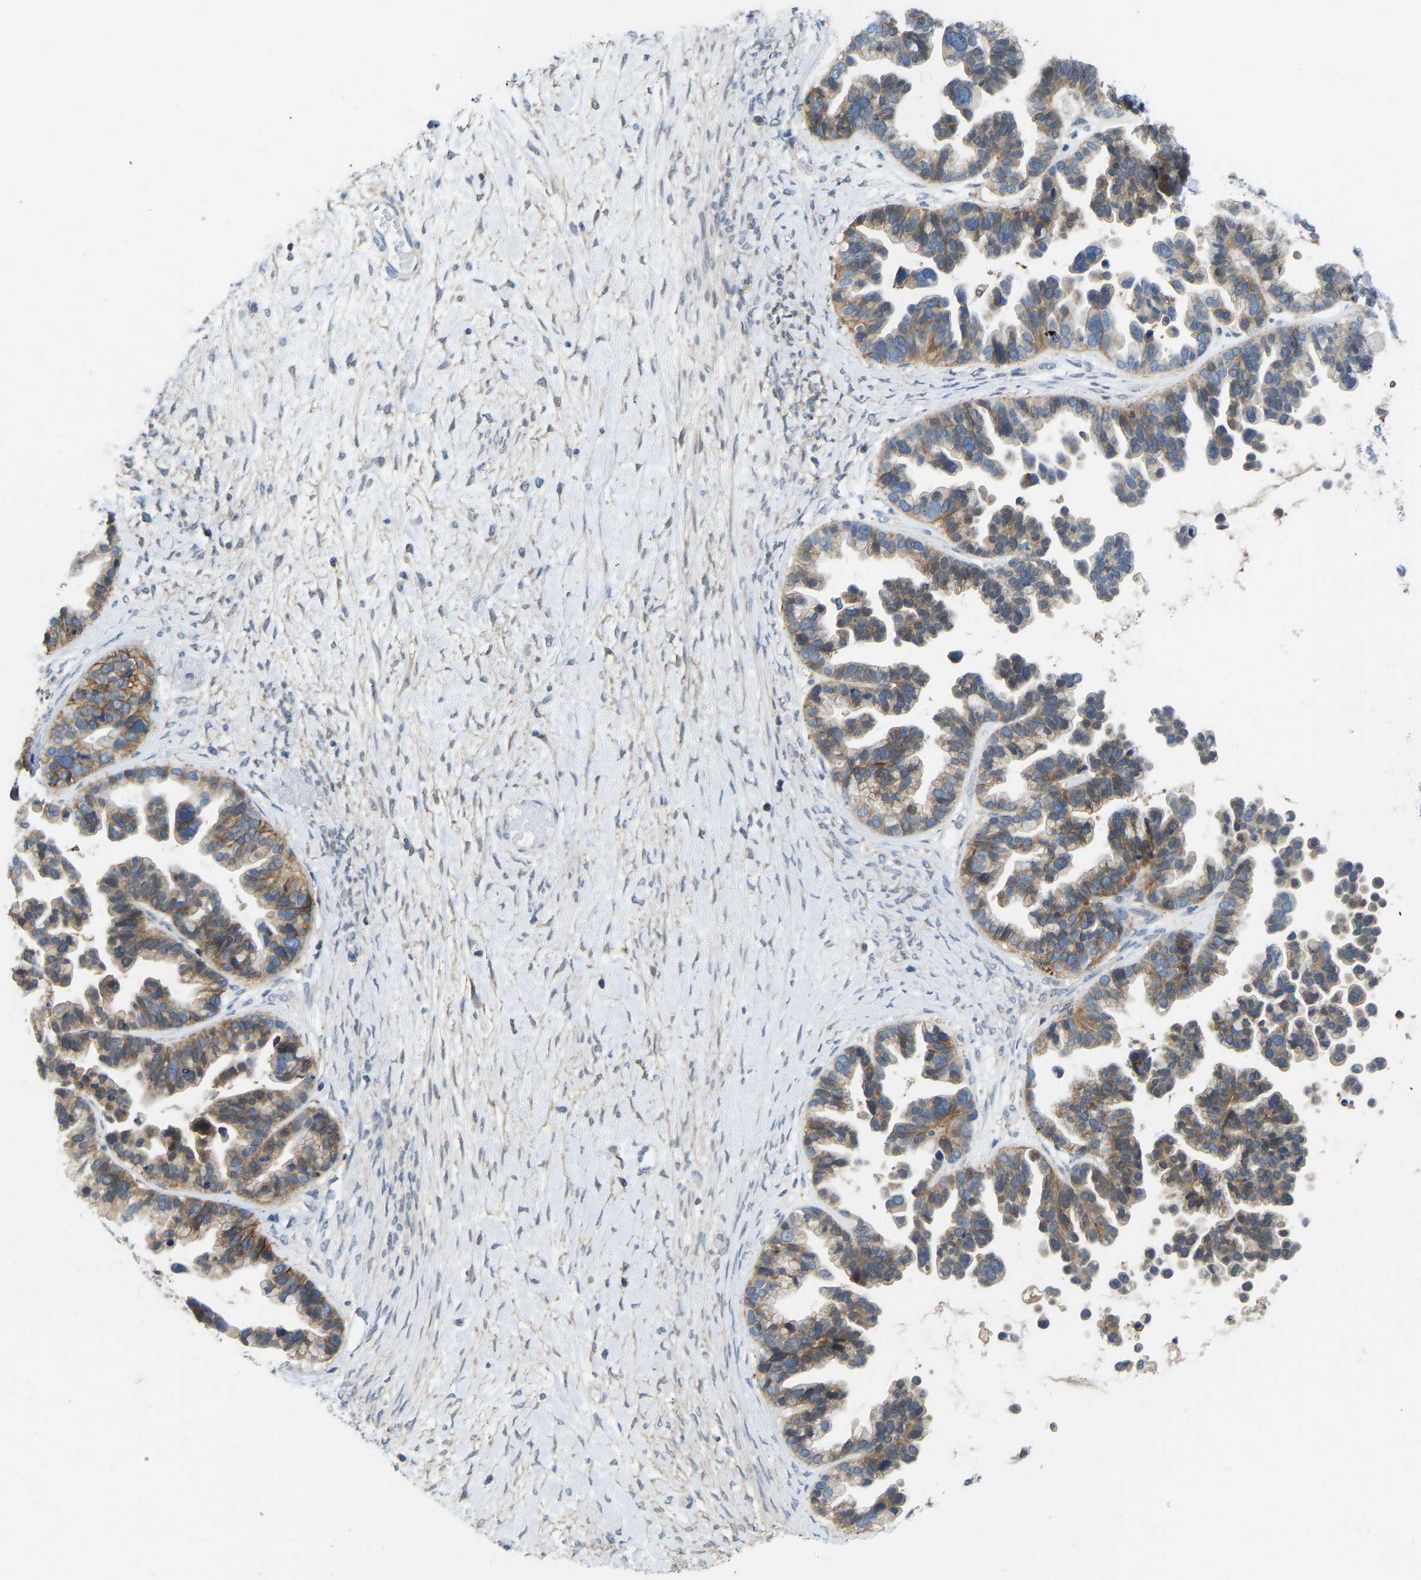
{"staining": {"intensity": "moderate", "quantity": ">75%", "location": "cytoplasmic/membranous"}, "tissue": "ovarian cancer", "cell_type": "Tumor cells", "image_type": "cancer", "snomed": [{"axis": "morphology", "description": "Cystadenocarcinoma, serous, NOS"}, {"axis": "topography", "description": "Ovary"}], "caption": "Serous cystadenocarcinoma (ovarian) was stained to show a protein in brown. There is medium levels of moderate cytoplasmic/membranous positivity in about >75% of tumor cells.", "gene": "NDRG3", "patient": {"sex": "female", "age": 56}}